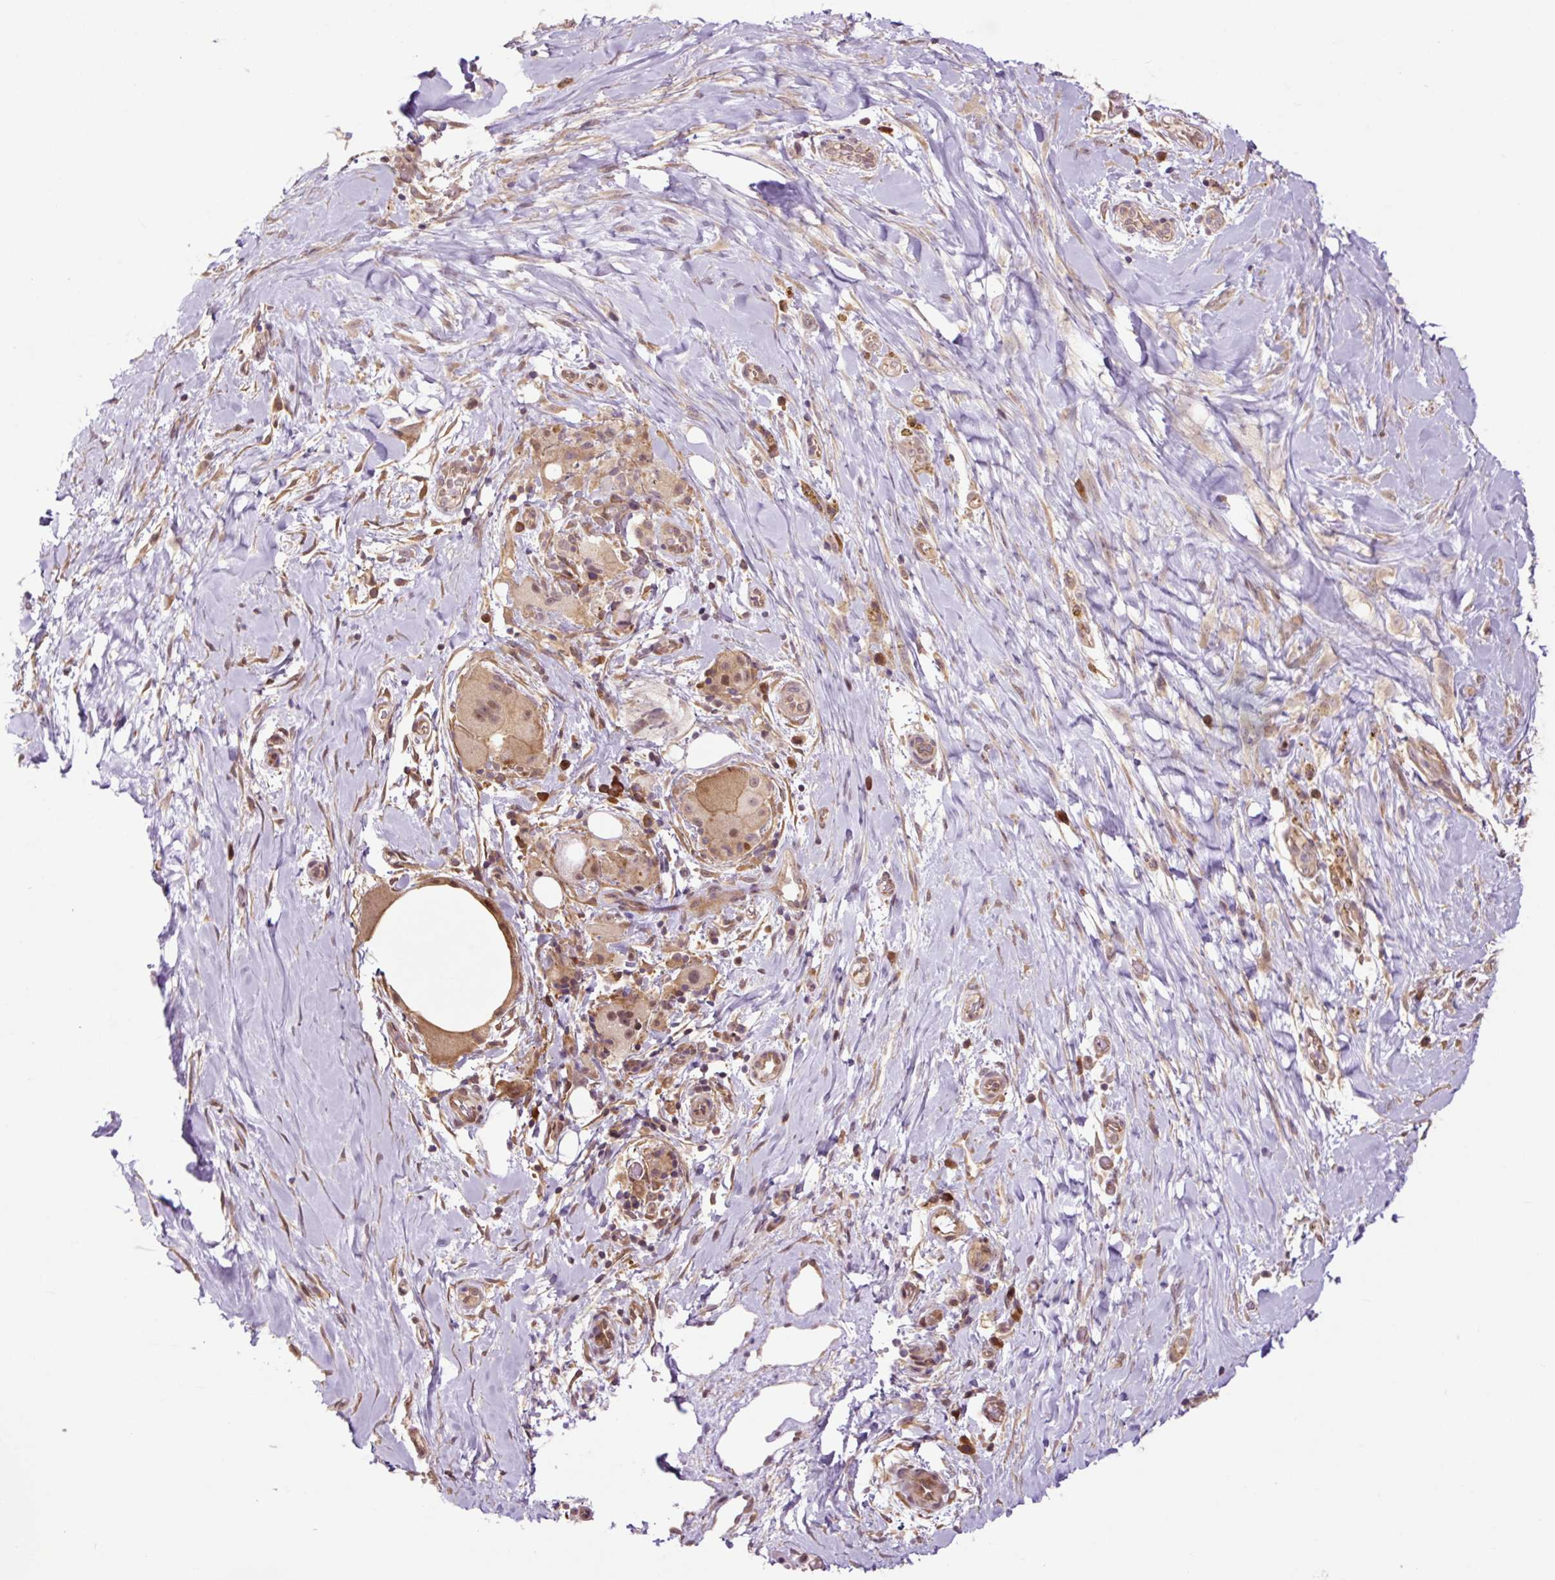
{"staining": {"intensity": "moderate", "quantity": ">75%", "location": "cytoplasmic/membranous,nuclear"}, "tissue": "pancreatic cancer", "cell_type": "Tumor cells", "image_type": "cancer", "snomed": [{"axis": "morphology", "description": "Adenocarcinoma, NOS"}, {"axis": "topography", "description": "Pancreas"}], "caption": "Immunohistochemistry histopathology image of neoplastic tissue: pancreatic cancer (adenocarcinoma) stained using IHC reveals medium levels of moderate protein expression localized specifically in the cytoplasmic/membranous and nuclear of tumor cells, appearing as a cytoplasmic/membranous and nuclear brown color.", "gene": "TPT1", "patient": {"sex": "male", "age": 58}}